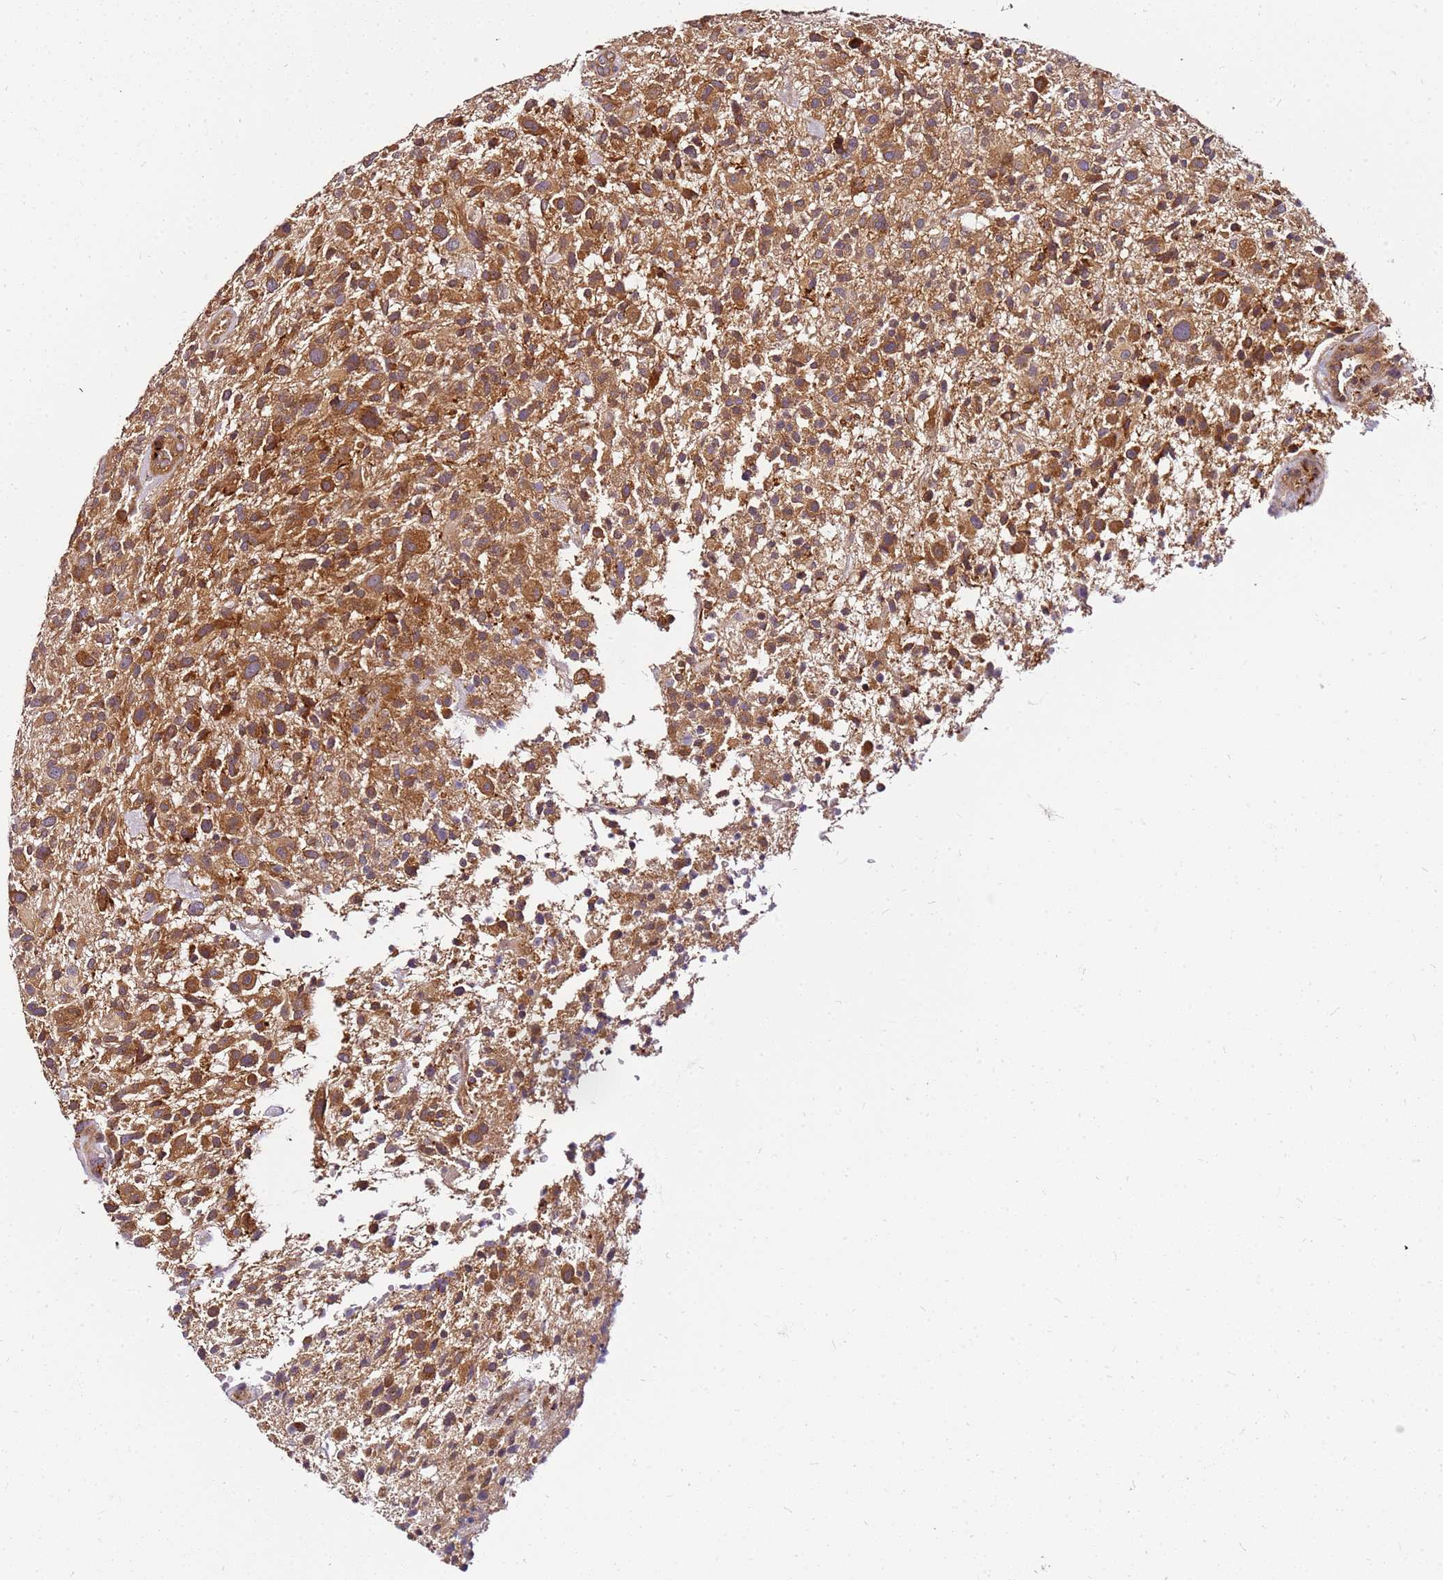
{"staining": {"intensity": "moderate", "quantity": ">75%", "location": "cytoplasmic/membranous"}, "tissue": "glioma", "cell_type": "Tumor cells", "image_type": "cancer", "snomed": [{"axis": "morphology", "description": "Glioma, malignant, High grade"}, {"axis": "topography", "description": "Brain"}], "caption": "The histopathology image displays a brown stain indicating the presence of a protein in the cytoplasmic/membranous of tumor cells in glioma. The staining is performed using DAB brown chromogen to label protein expression. The nuclei are counter-stained blue using hematoxylin.", "gene": "PIH1D1", "patient": {"sex": "male", "age": 47}}